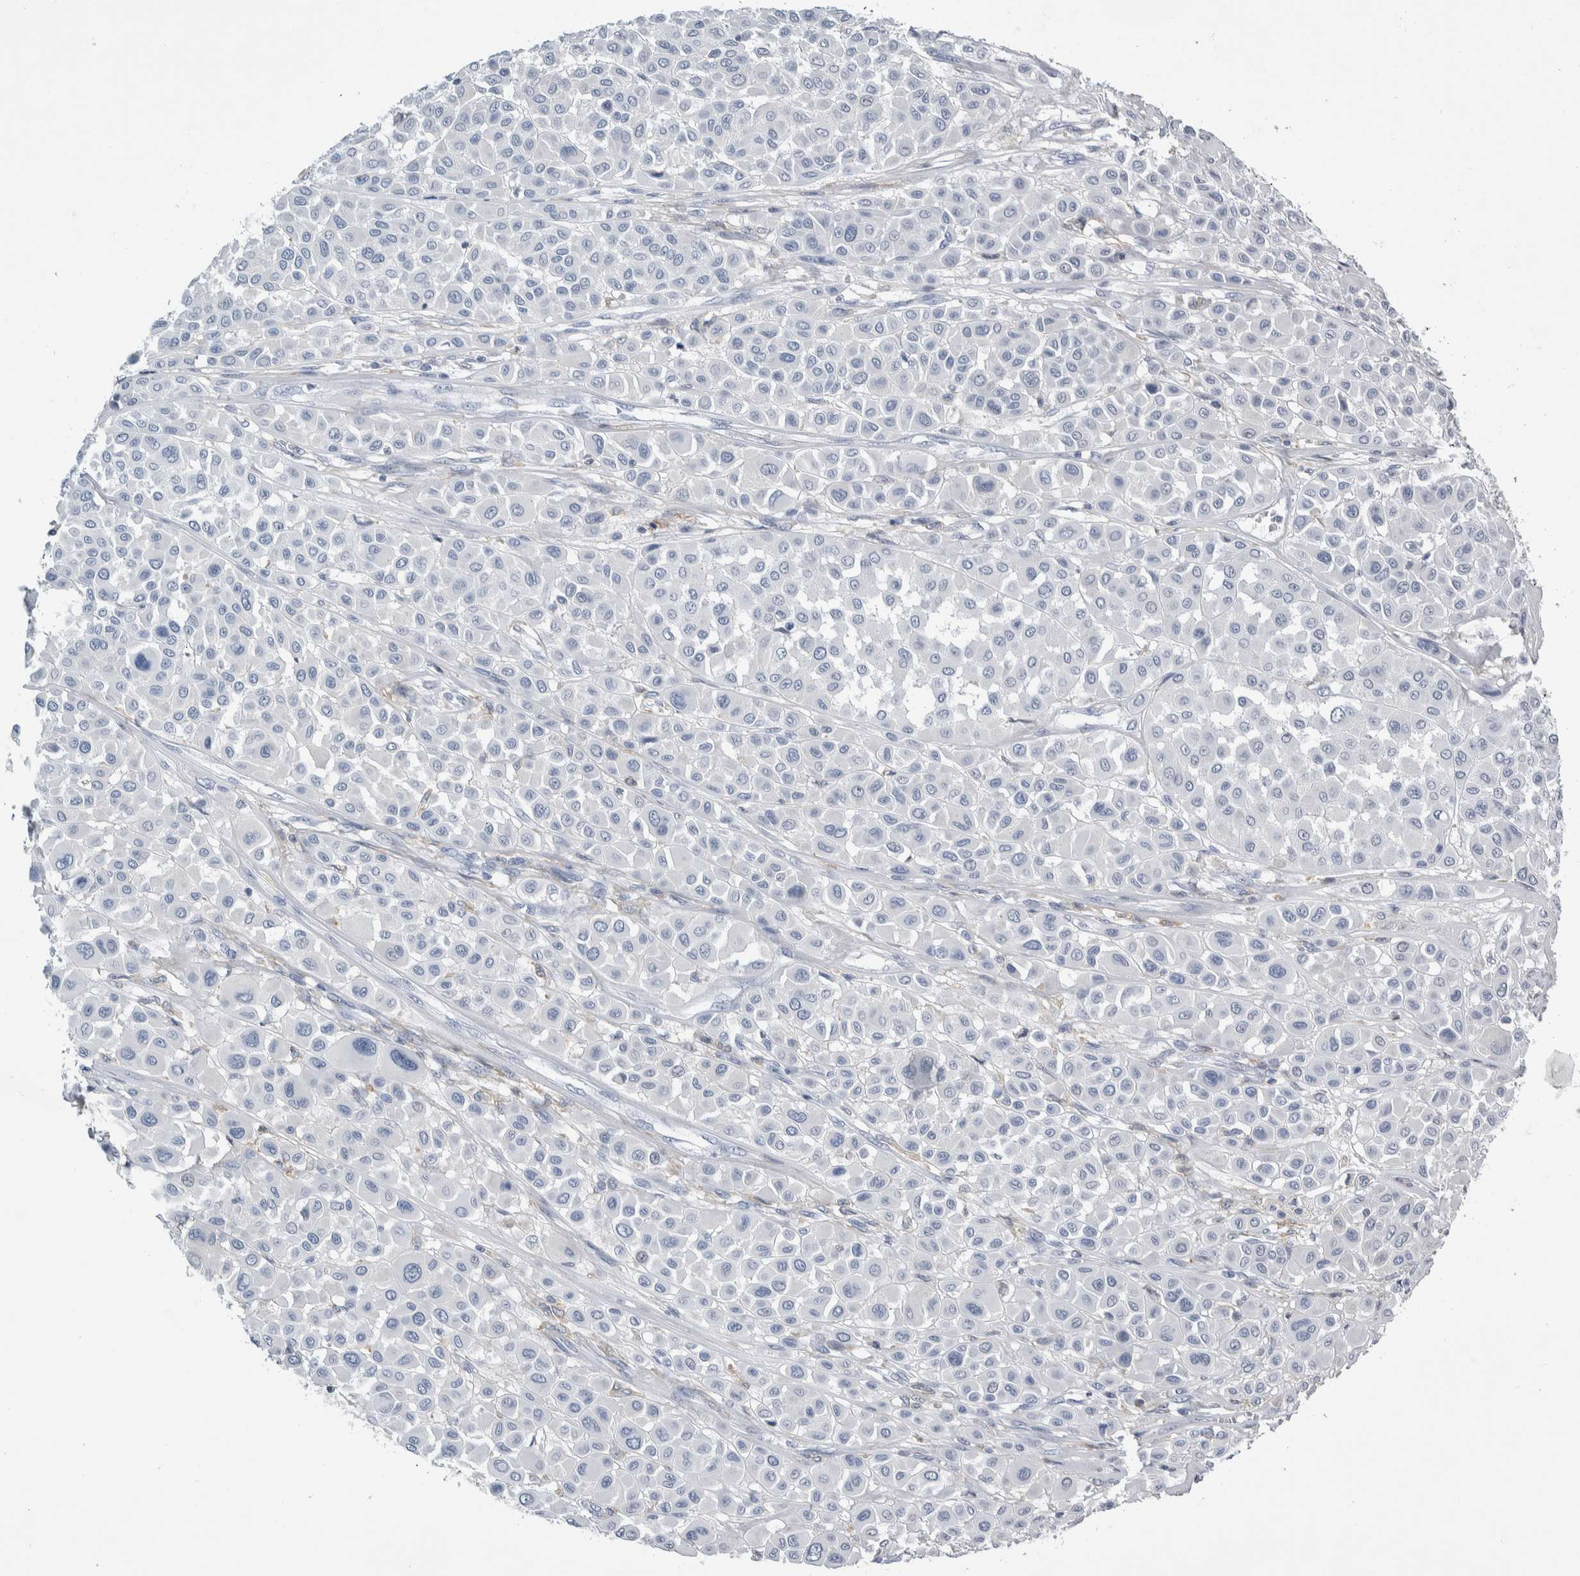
{"staining": {"intensity": "negative", "quantity": "none", "location": "none"}, "tissue": "melanoma", "cell_type": "Tumor cells", "image_type": "cancer", "snomed": [{"axis": "morphology", "description": "Malignant melanoma, Metastatic site"}, {"axis": "topography", "description": "Soft tissue"}], "caption": "Image shows no significant protein staining in tumor cells of malignant melanoma (metastatic site). (DAB IHC, high magnification).", "gene": "SKAP2", "patient": {"sex": "male", "age": 41}}